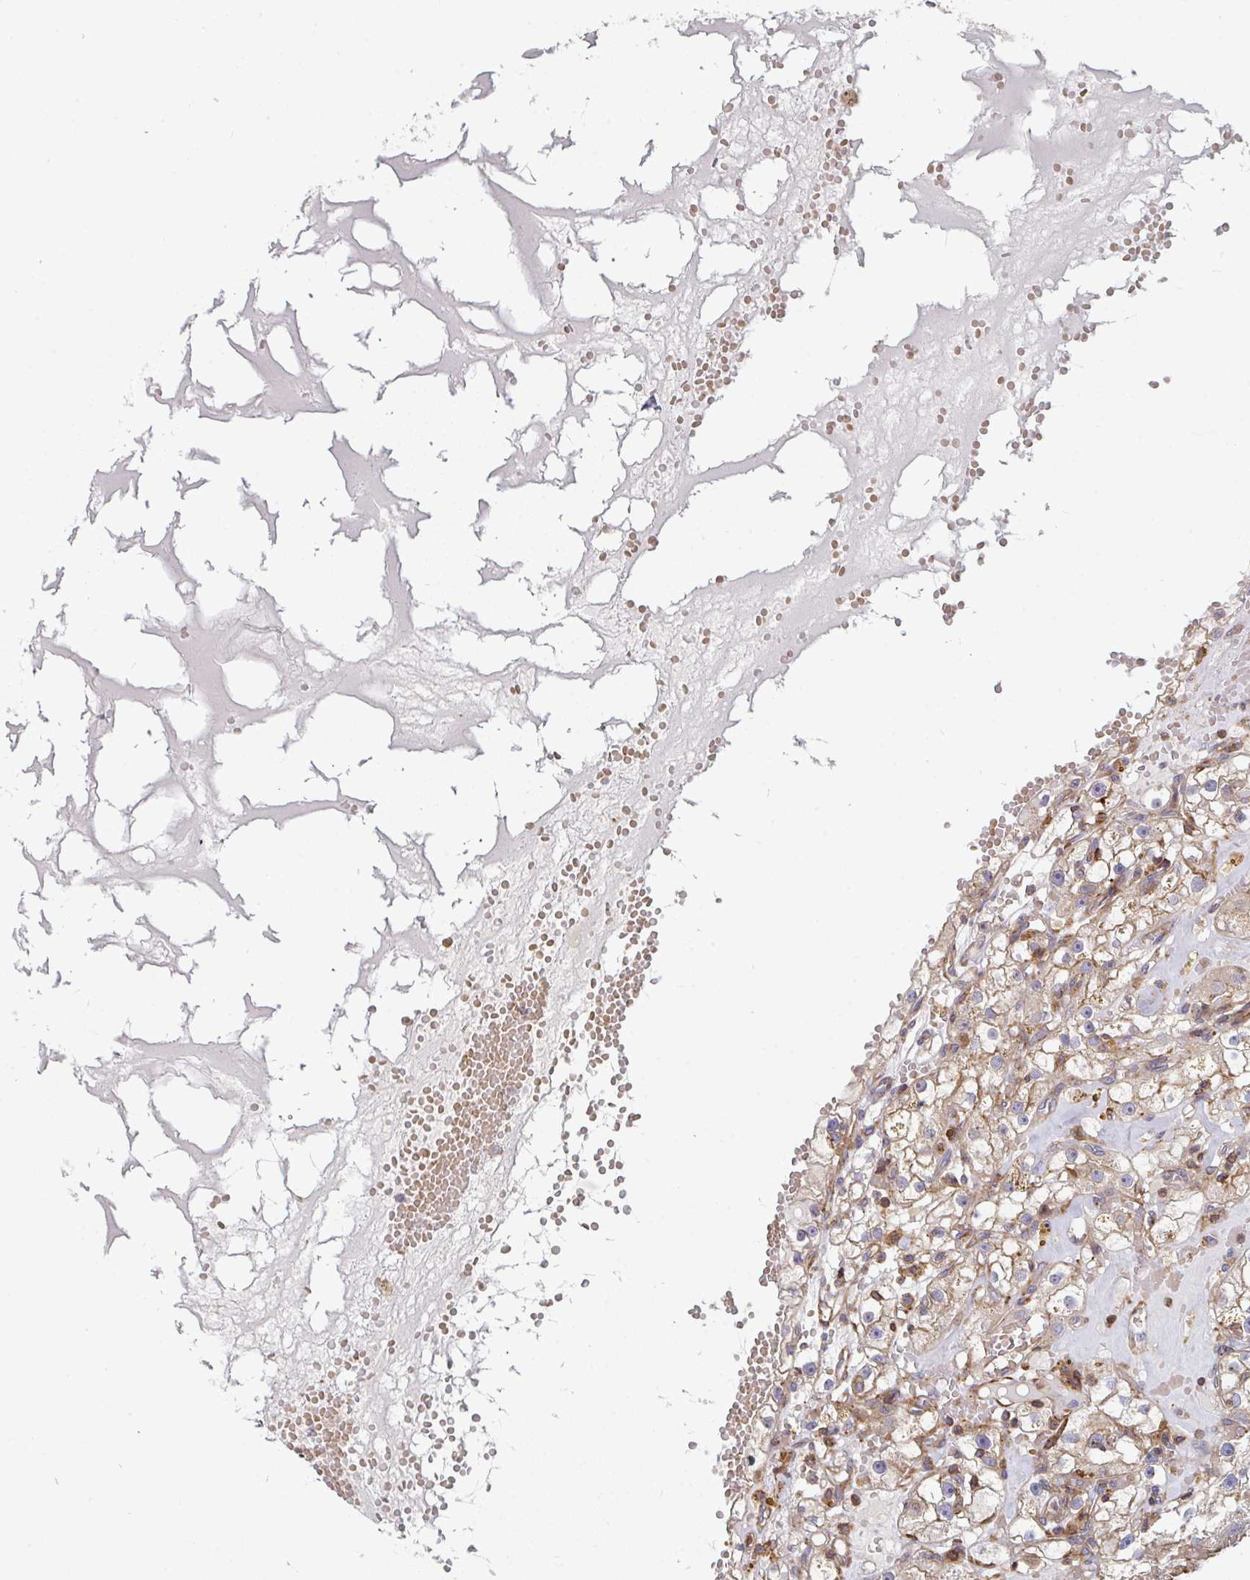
{"staining": {"intensity": "weak", "quantity": "25%-75%", "location": "cytoplasmic/membranous"}, "tissue": "renal cancer", "cell_type": "Tumor cells", "image_type": "cancer", "snomed": [{"axis": "morphology", "description": "Adenocarcinoma, NOS"}, {"axis": "topography", "description": "Kidney"}], "caption": "Immunohistochemistry (IHC) (DAB (3,3'-diaminobenzidine)) staining of renal cancer shows weak cytoplasmic/membranous protein positivity in about 25%-75% of tumor cells.", "gene": "FZD2", "patient": {"sex": "male", "age": 56}}